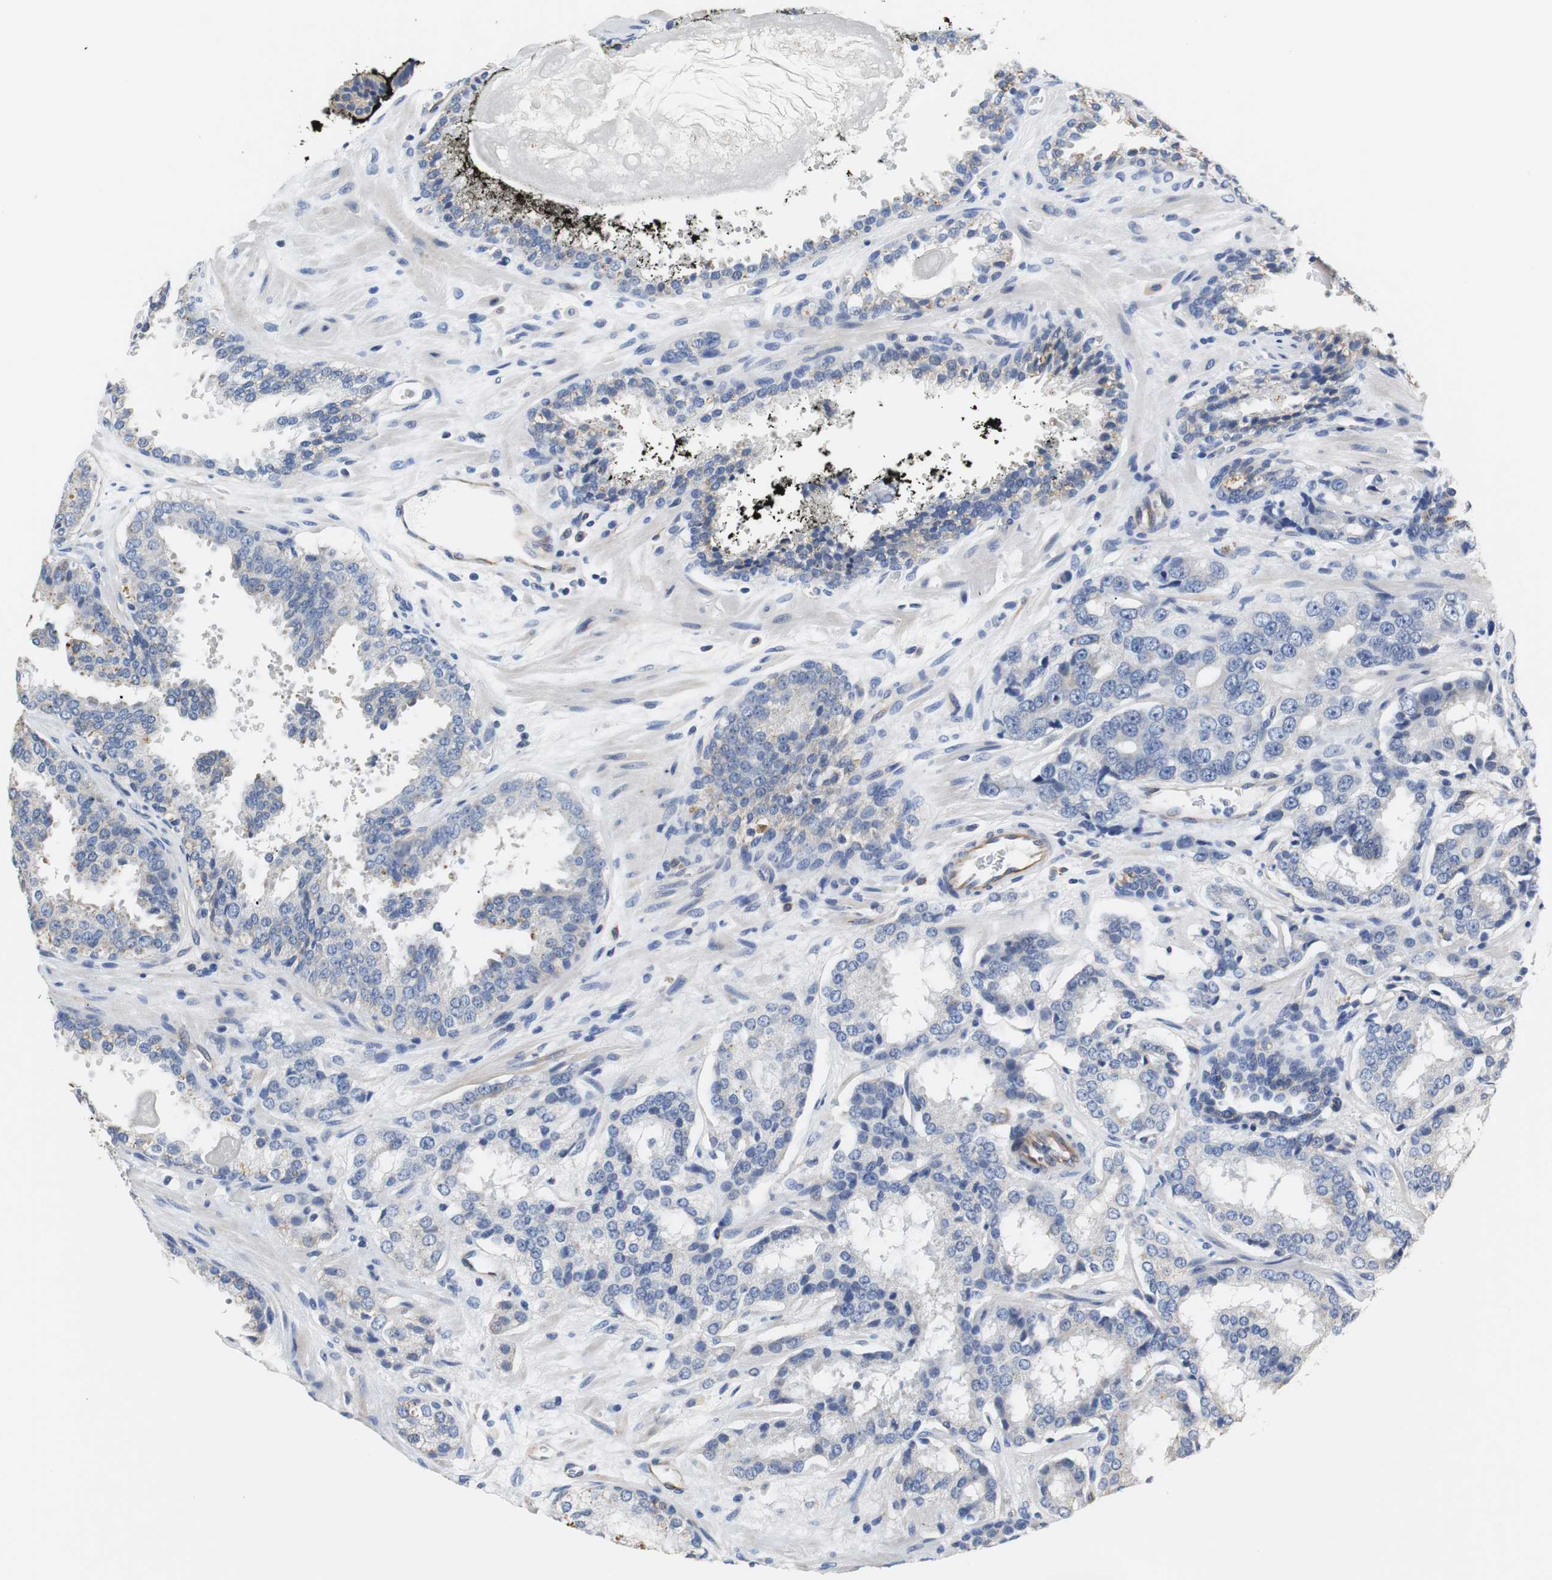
{"staining": {"intensity": "negative", "quantity": "none", "location": "none"}, "tissue": "prostate cancer", "cell_type": "Tumor cells", "image_type": "cancer", "snomed": [{"axis": "morphology", "description": "Adenocarcinoma, High grade"}, {"axis": "topography", "description": "Prostate"}], "caption": "Immunohistochemical staining of prostate adenocarcinoma (high-grade) shows no significant positivity in tumor cells.", "gene": "PCK1", "patient": {"sex": "male", "age": 58}}